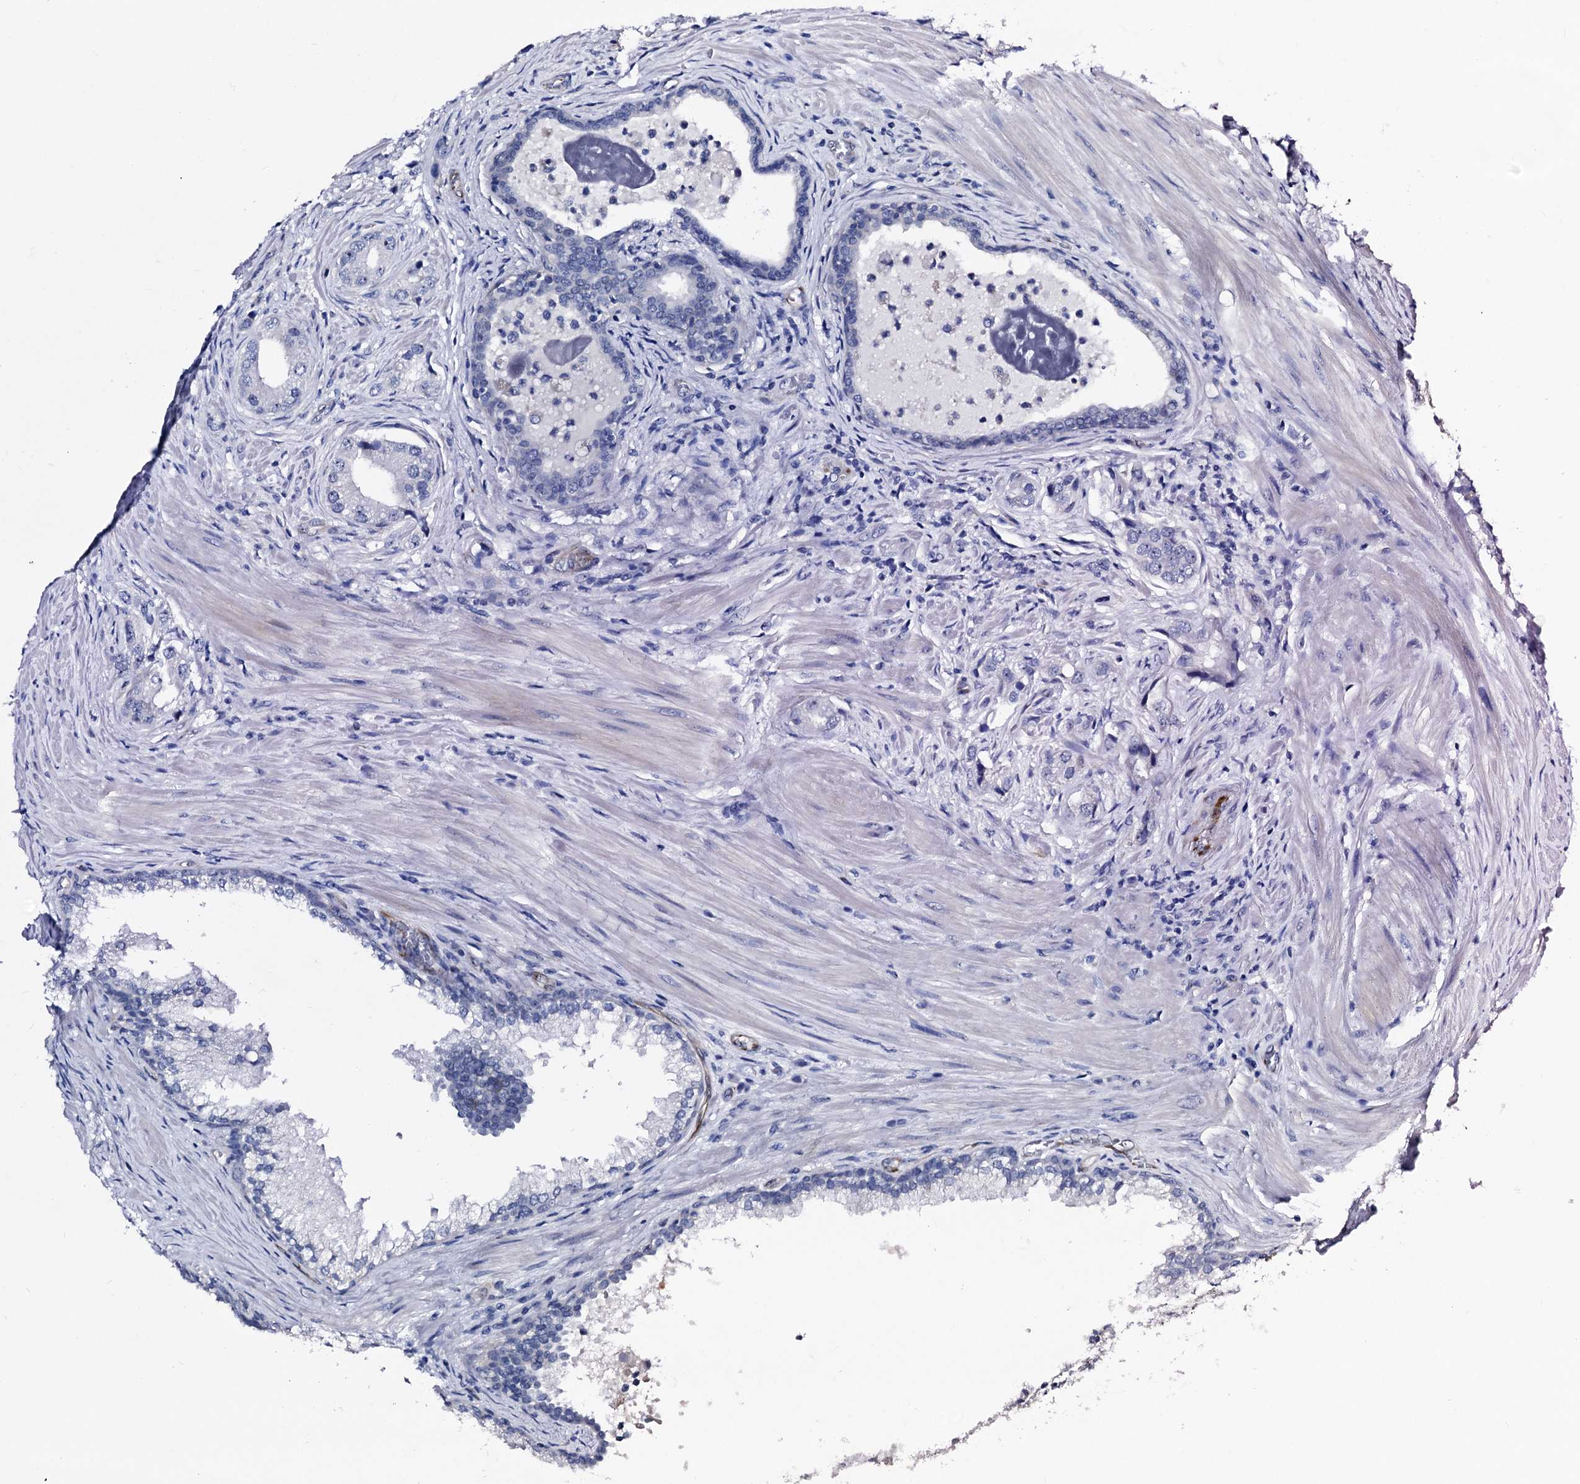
{"staining": {"intensity": "weak", "quantity": "25%-75%", "location": "nuclear"}, "tissue": "prostate cancer", "cell_type": "Tumor cells", "image_type": "cancer", "snomed": [{"axis": "morphology", "description": "Adenocarcinoma, Low grade"}, {"axis": "topography", "description": "Prostate"}], "caption": "Immunohistochemistry image of neoplastic tissue: prostate cancer stained using IHC reveals low levels of weak protein expression localized specifically in the nuclear of tumor cells, appearing as a nuclear brown color.", "gene": "EMG1", "patient": {"sex": "male", "age": 71}}